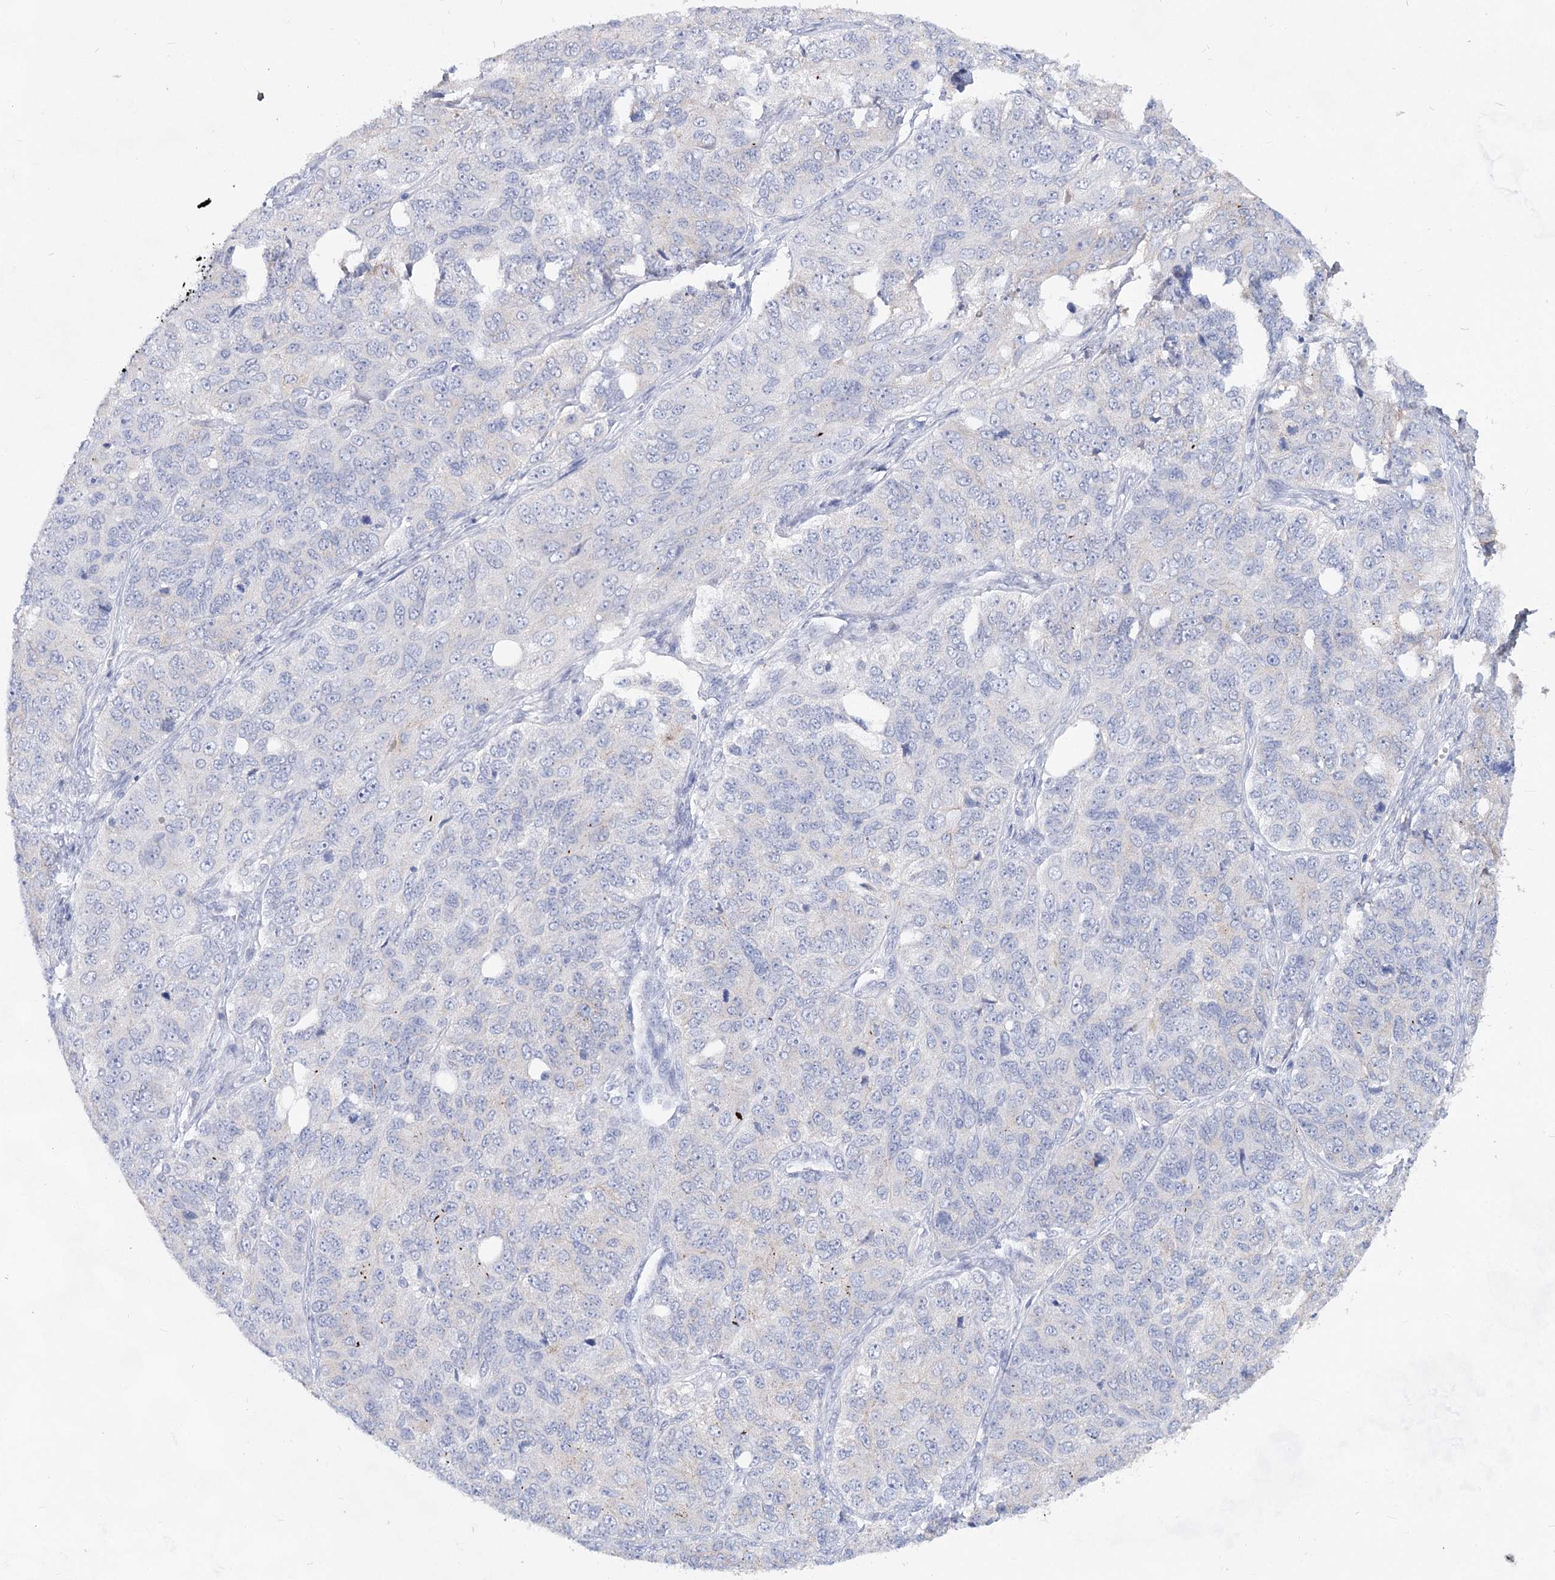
{"staining": {"intensity": "negative", "quantity": "none", "location": "none"}, "tissue": "ovarian cancer", "cell_type": "Tumor cells", "image_type": "cancer", "snomed": [{"axis": "morphology", "description": "Carcinoma, endometroid"}, {"axis": "topography", "description": "Ovary"}], "caption": "Ovarian cancer (endometroid carcinoma) stained for a protein using IHC reveals no staining tumor cells.", "gene": "TASOR2", "patient": {"sex": "female", "age": 51}}